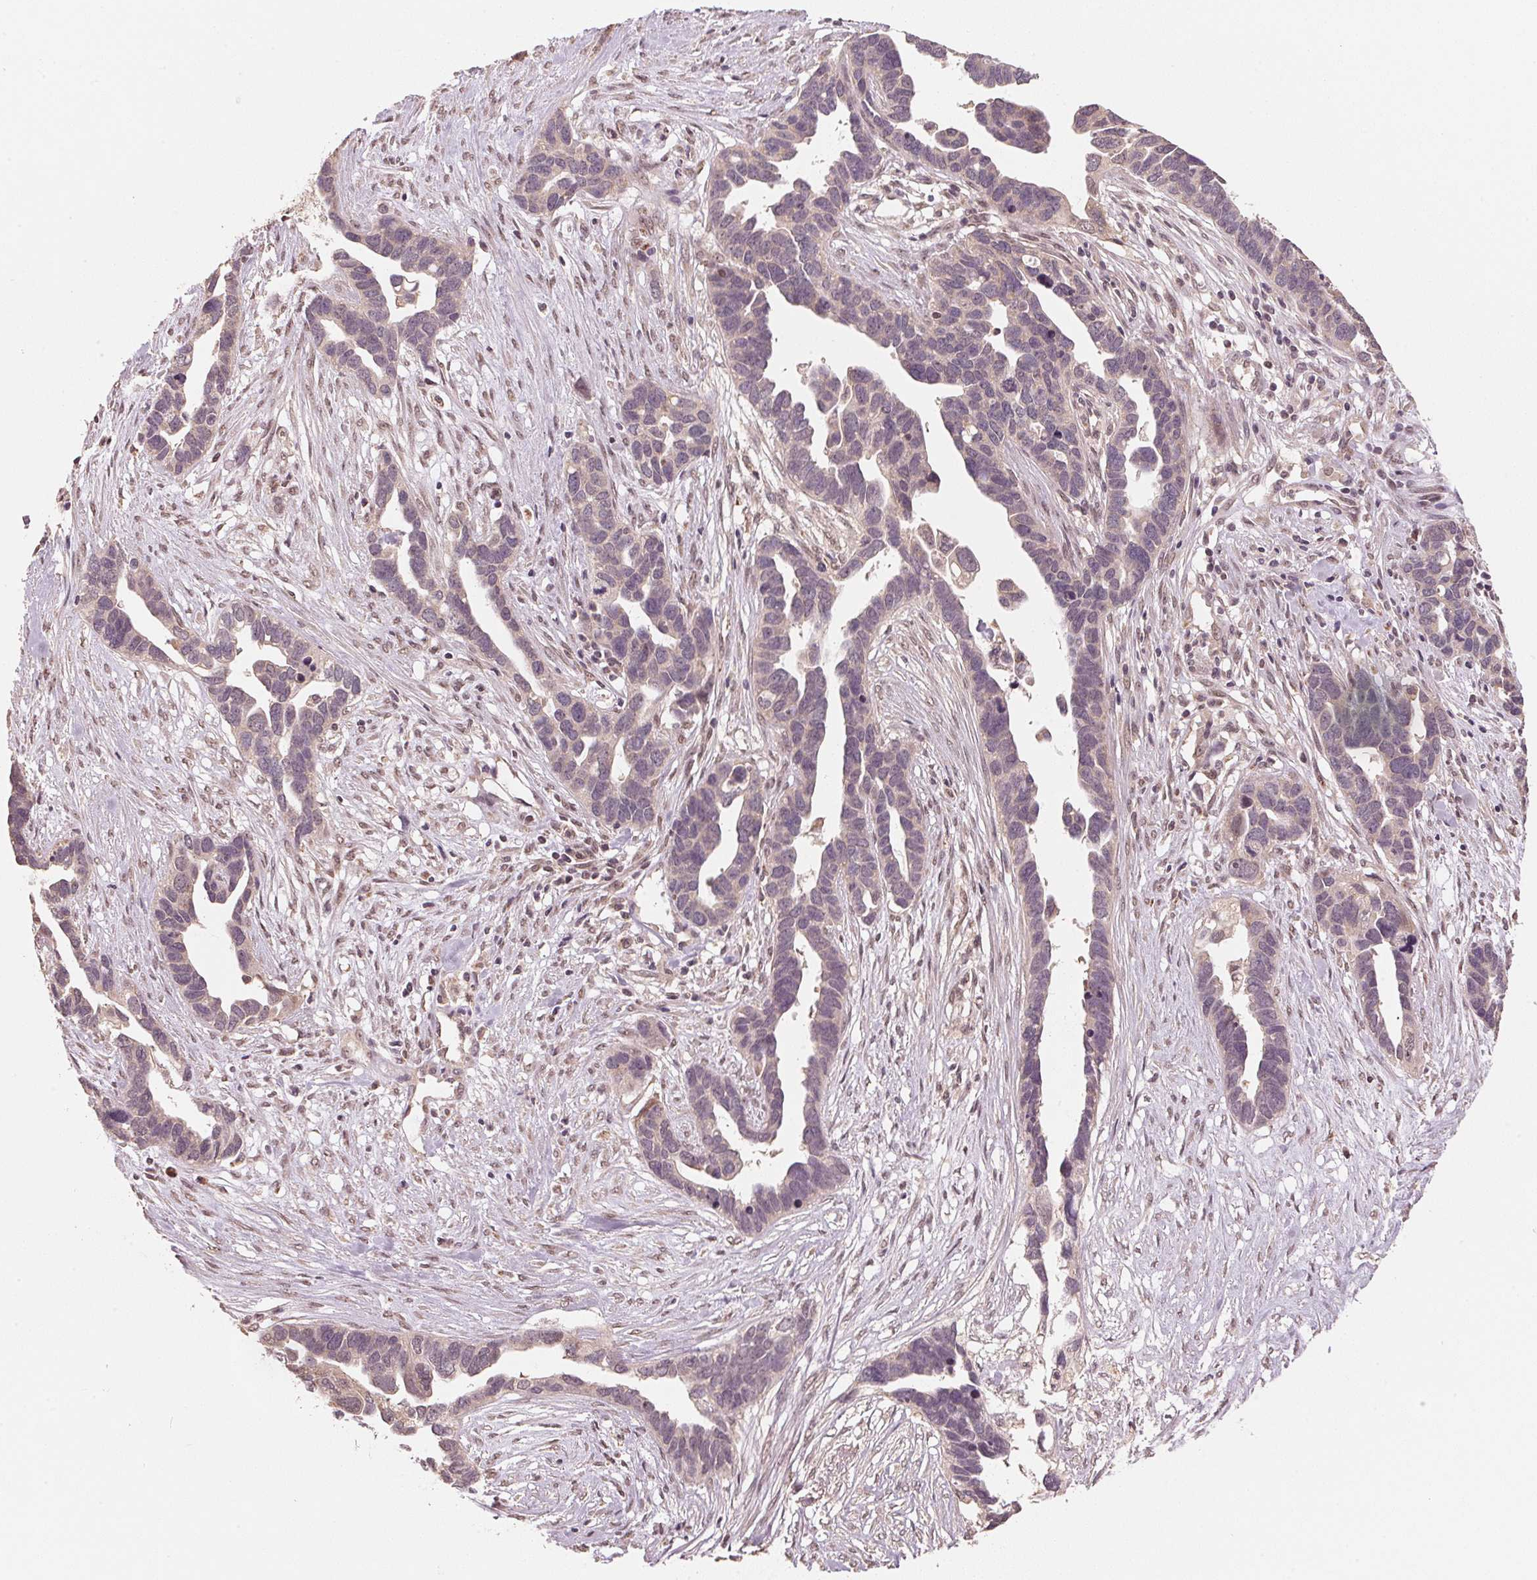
{"staining": {"intensity": "weak", "quantity": "<25%", "location": "cytoplasmic/membranous"}, "tissue": "ovarian cancer", "cell_type": "Tumor cells", "image_type": "cancer", "snomed": [{"axis": "morphology", "description": "Cystadenocarcinoma, serous, NOS"}, {"axis": "topography", "description": "Ovary"}], "caption": "Micrograph shows no significant protein positivity in tumor cells of ovarian serous cystadenocarcinoma.", "gene": "C2orf73", "patient": {"sex": "female", "age": 54}}